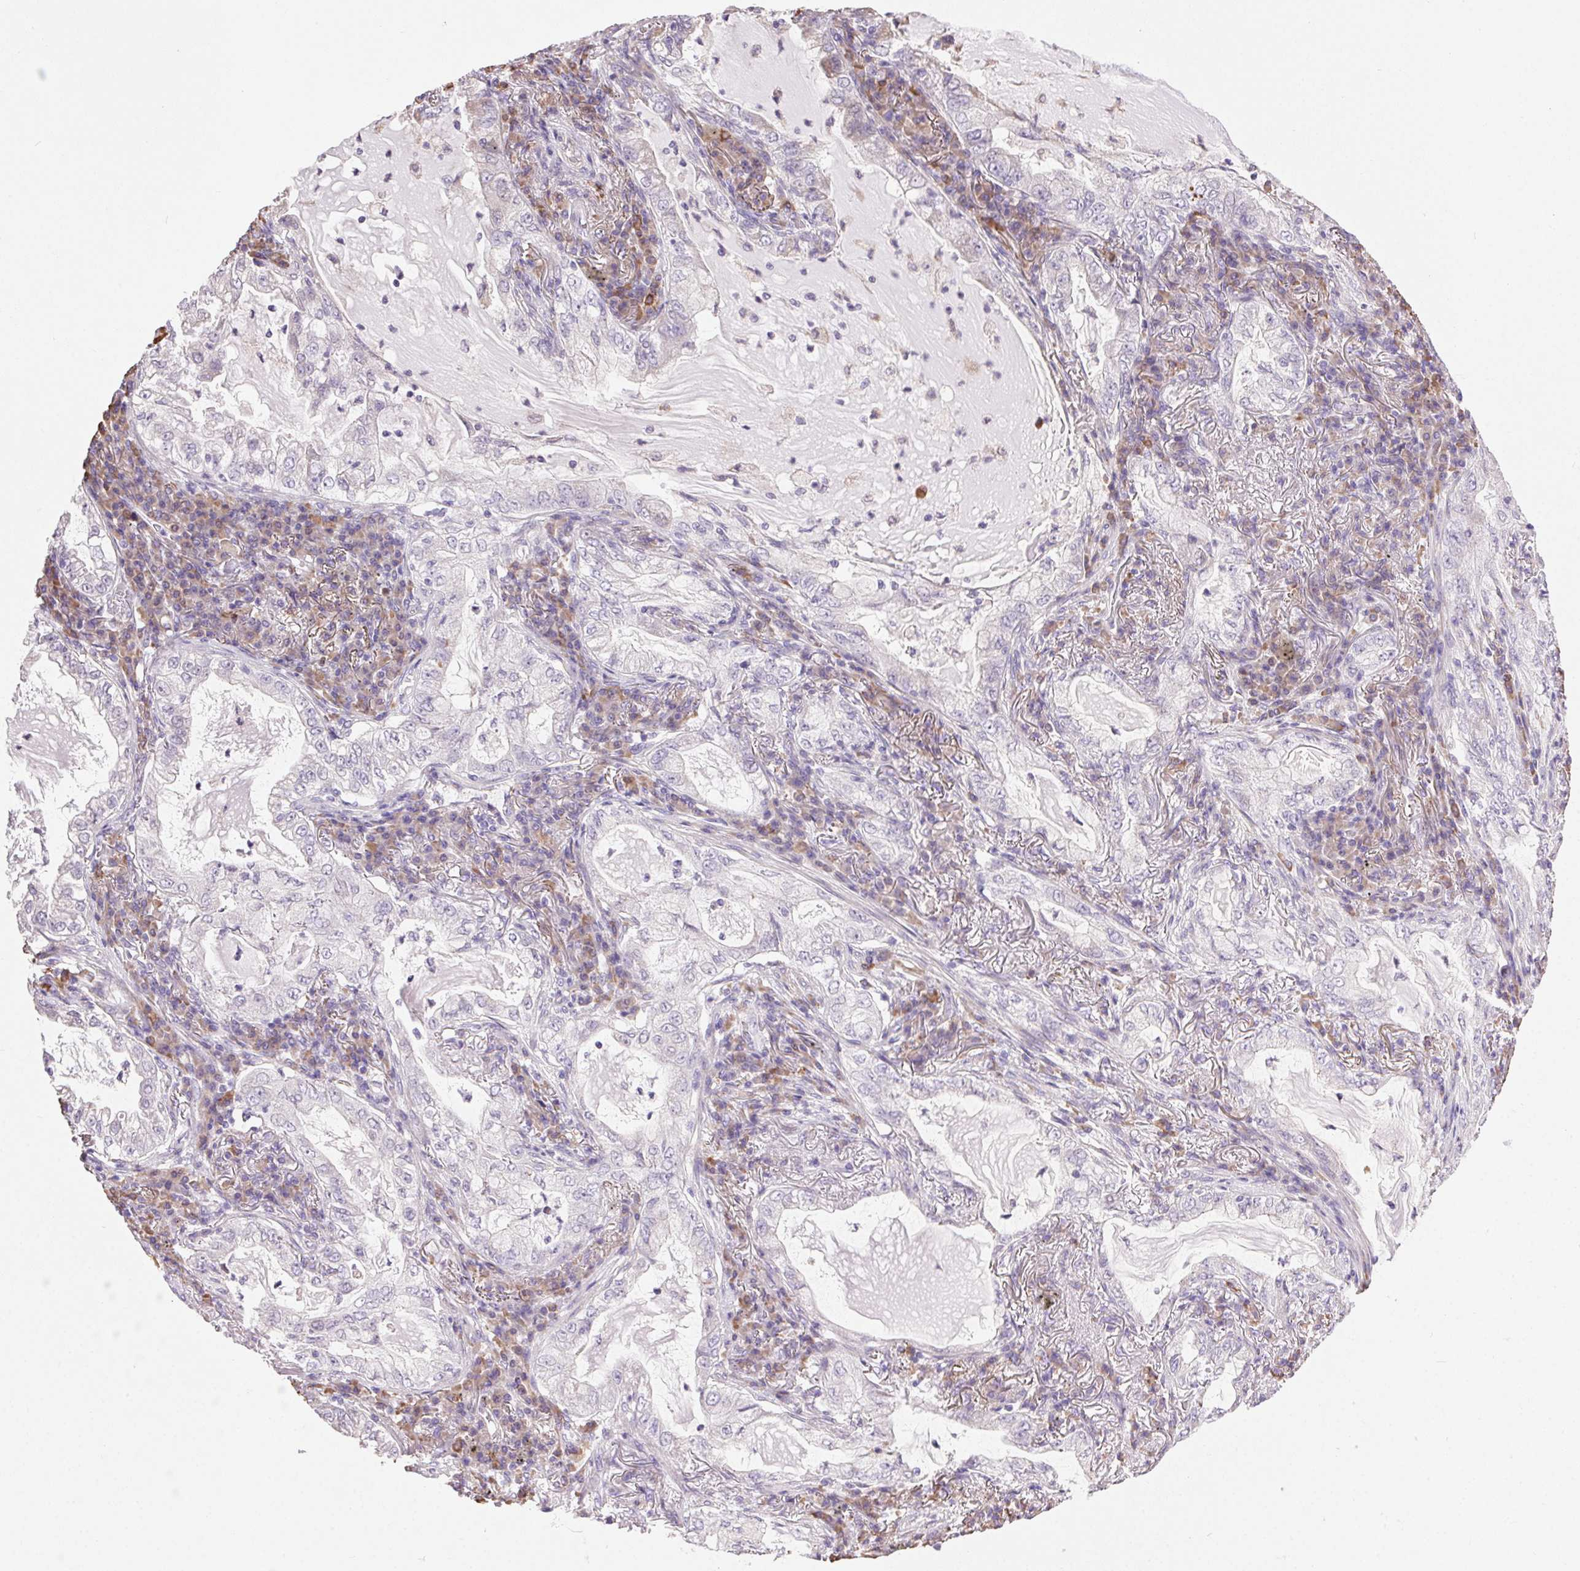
{"staining": {"intensity": "negative", "quantity": "none", "location": "none"}, "tissue": "lung cancer", "cell_type": "Tumor cells", "image_type": "cancer", "snomed": [{"axis": "morphology", "description": "Adenocarcinoma, NOS"}, {"axis": "topography", "description": "Lung"}], "caption": "Lung cancer stained for a protein using IHC displays no expression tumor cells.", "gene": "SNX31", "patient": {"sex": "female", "age": 73}}